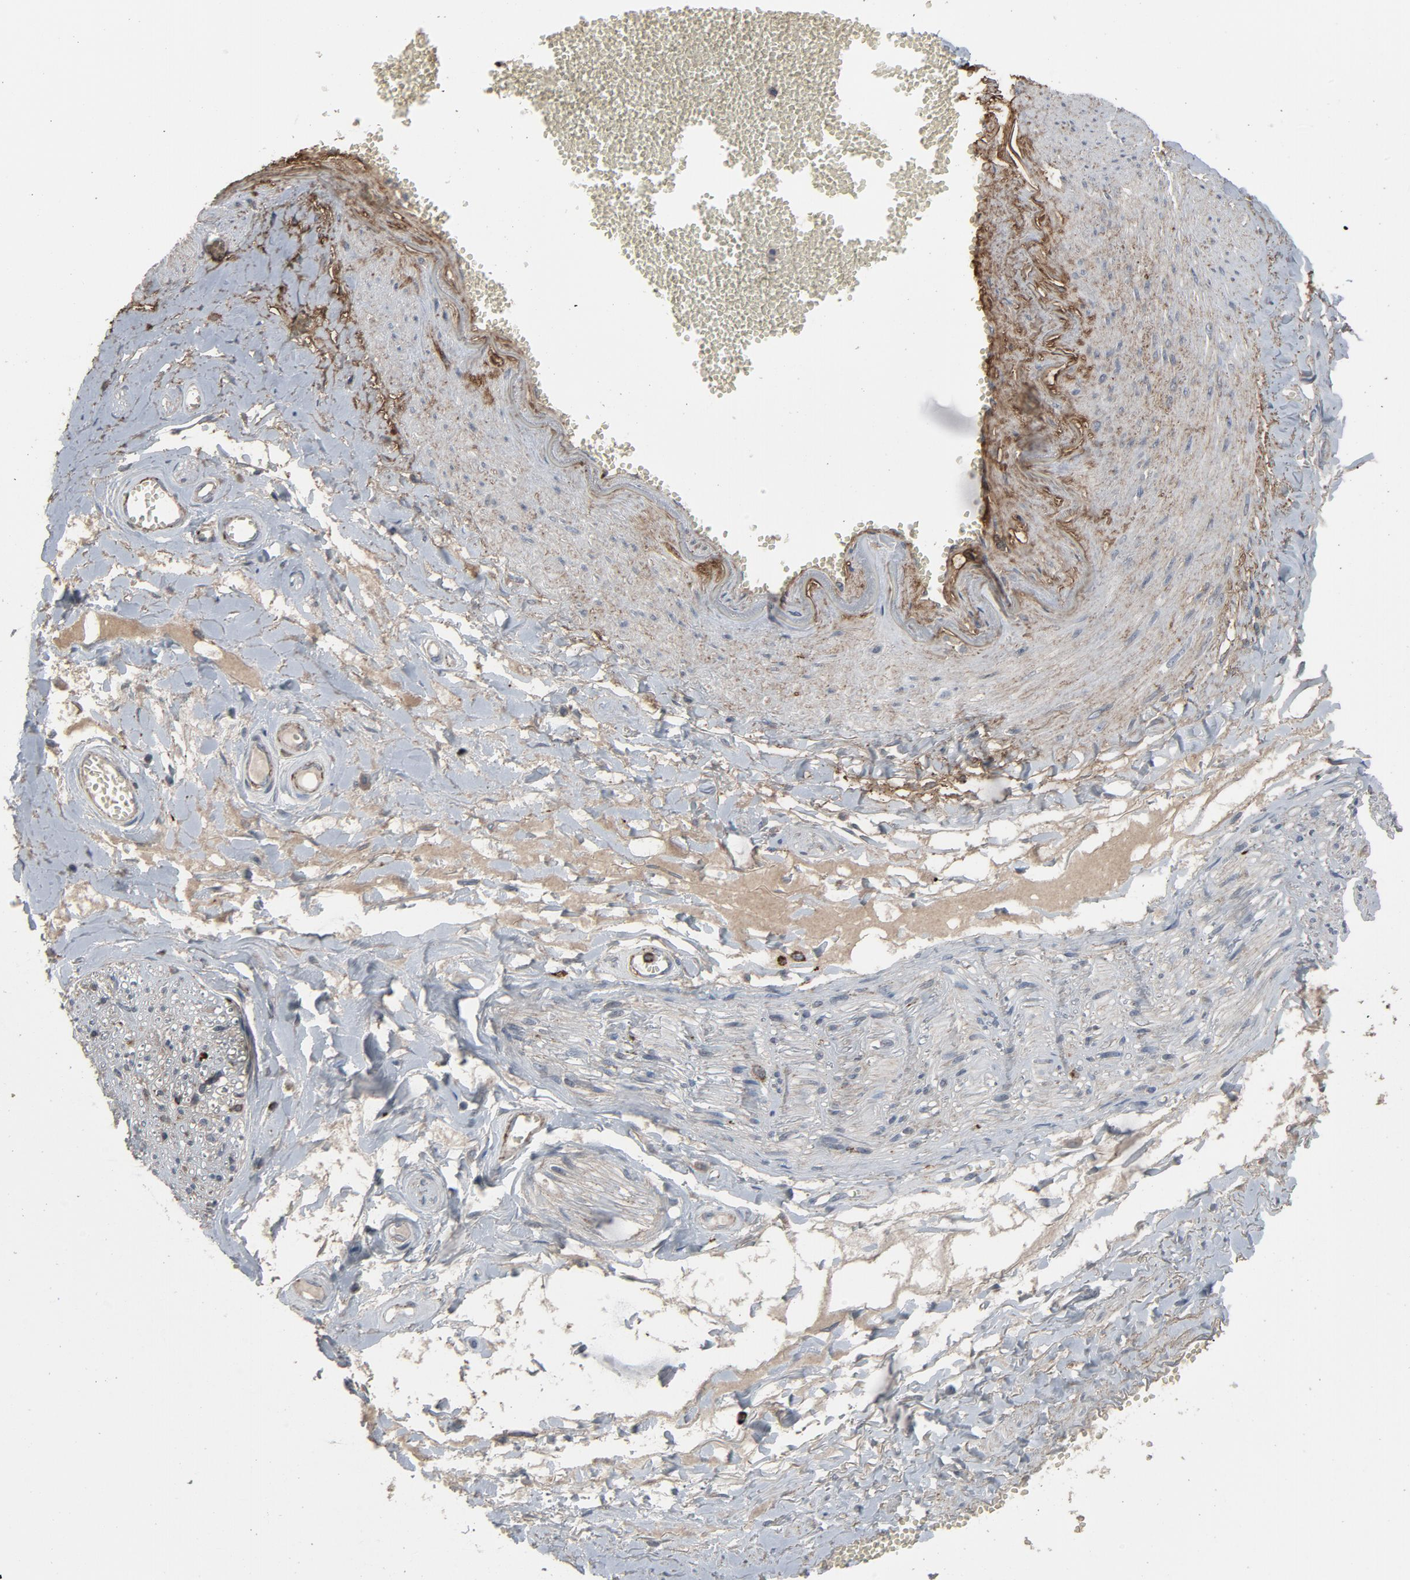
{"staining": {"intensity": "negative", "quantity": "none", "location": "none"}, "tissue": "adipose tissue", "cell_type": "Adipocytes", "image_type": "normal", "snomed": [{"axis": "morphology", "description": "Normal tissue, NOS"}, {"axis": "morphology", "description": "Inflammation, NOS"}, {"axis": "topography", "description": "Salivary gland"}, {"axis": "topography", "description": "Peripheral nerve tissue"}], "caption": "A photomicrograph of human adipose tissue is negative for staining in adipocytes. (DAB (3,3'-diaminobenzidine) IHC, high magnification).", "gene": "PDZD4", "patient": {"sex": "female", "age": 75}}